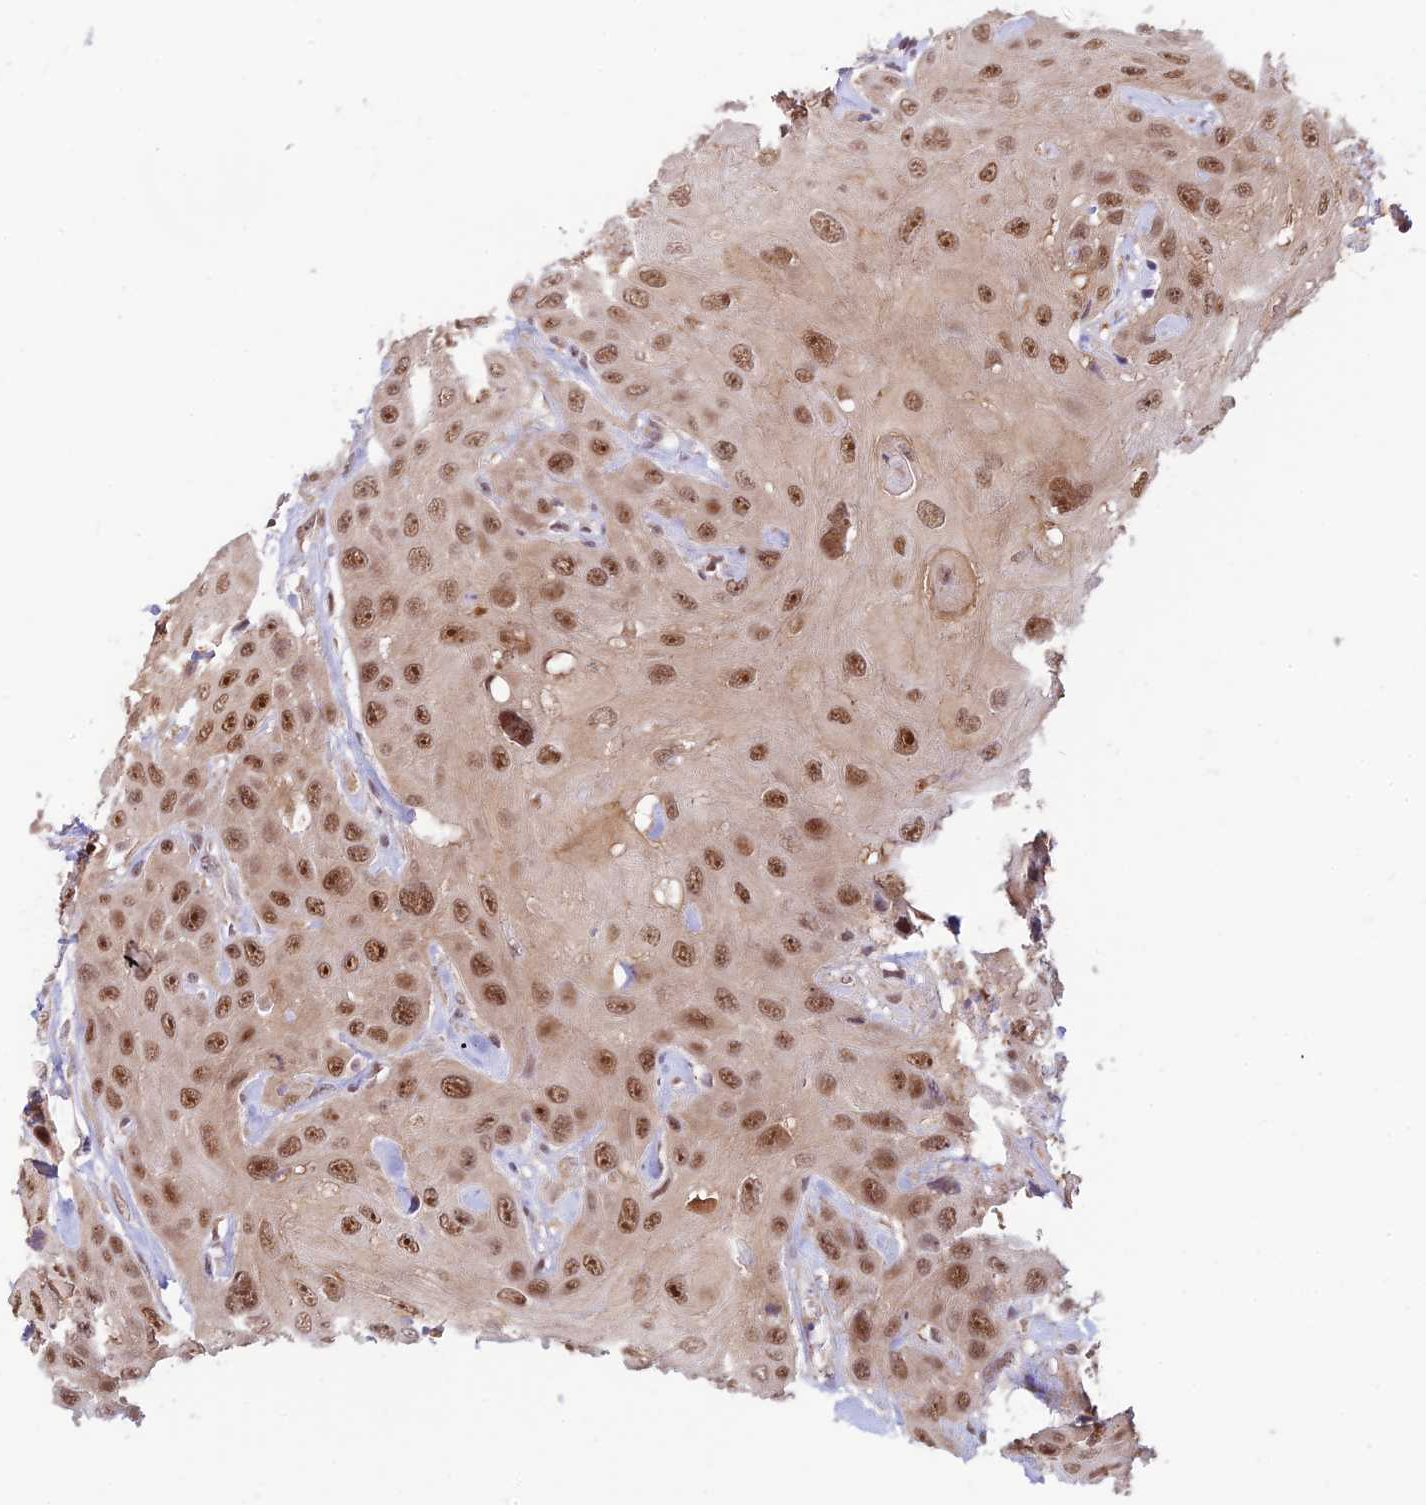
{"staining": {"intensity": "moderate", "quantity": ">75%", "location": "nuclear"}, "tissue": "head and neck cancer", "cell_type": "Tumor cells", "image_type": "cancer", "snomed": [{"axis": "morphology", "description": "Squamous cell carcinoma, NOS"}, {"axis": "topography", "description": "Head-Neck"}], "caption": "A brown stain labels moderate nuclear expression of a protein in head and neck cancer tumor cells.", "gene": "ASPDH", "patient": {"sex": "male", "age": 81}}